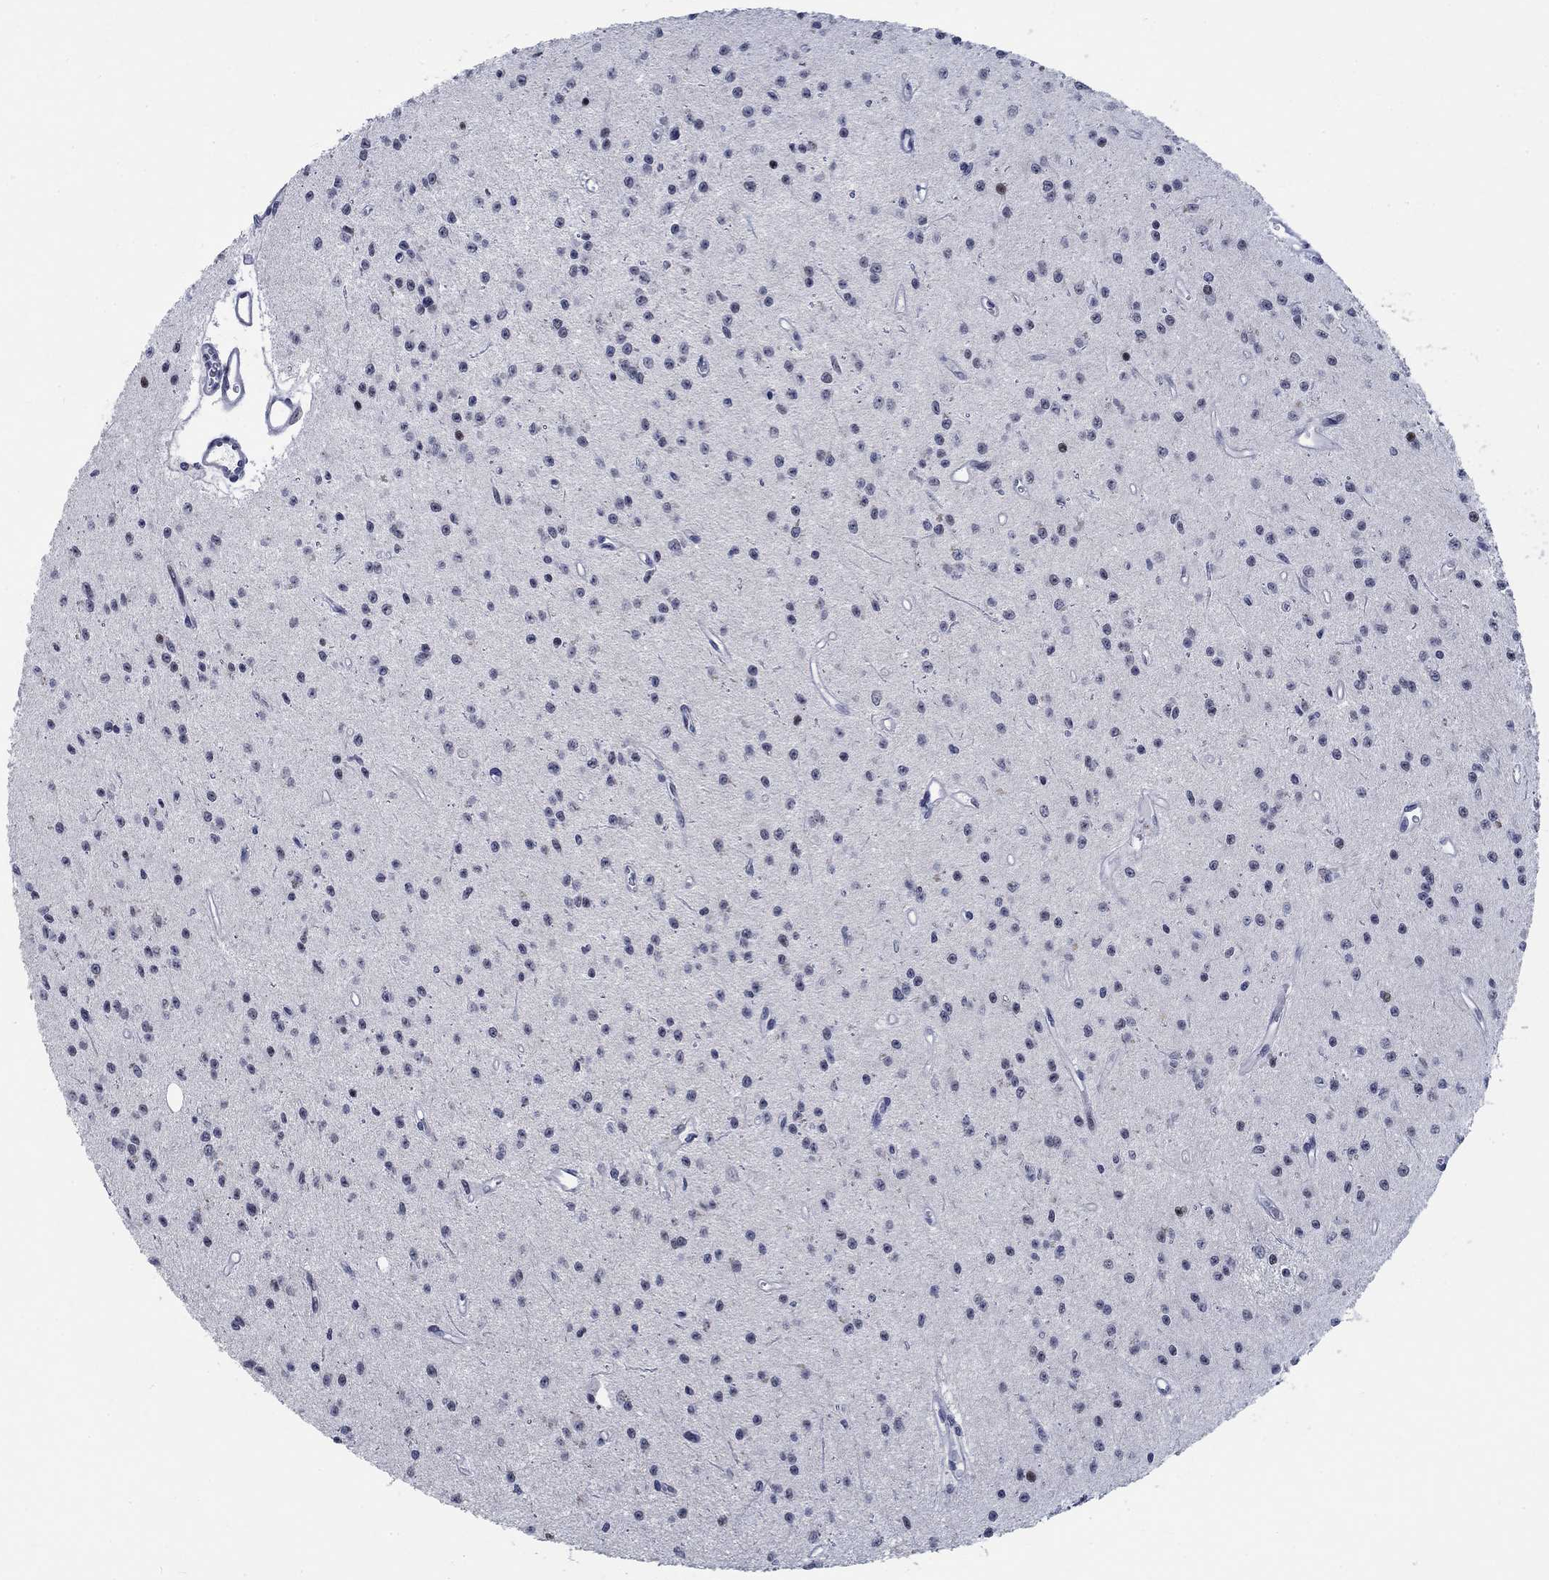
{"staining": {"intensity": "negative", "quantity": "none", "location": "none"}, "tissue": "glioma", "cell_type": "Tumor cells", "image_type": "cancer", "snomed": [{"axis": "morphology", "description": "Glioma, malignant, Low grade"}, {"axis": "topography", "description": "Brain"}], "caption": "Tumor cells are negative for brown protein staining in glioma.", "gene": "NEU3", "patient": {"sex": "female", "age": 45}}